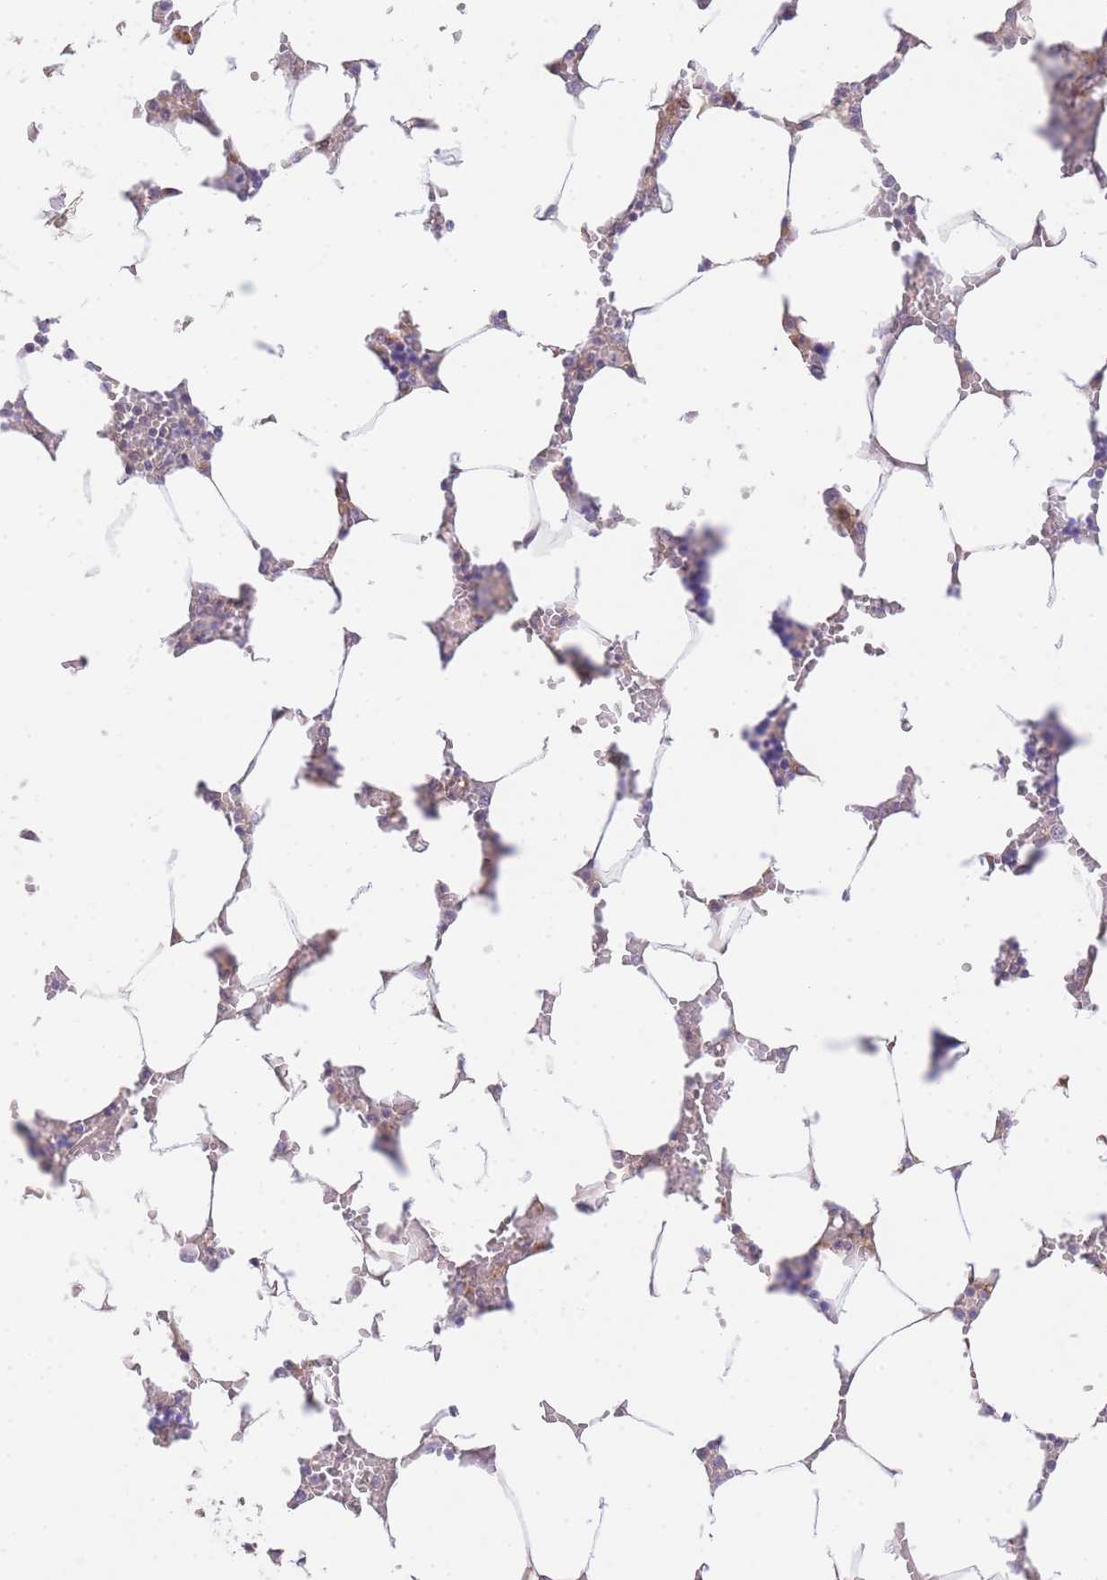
{"staining": {"intensity": "weak", "quantity": "<25%", "location": "nuclear"}, "tissue": "bone marrow", "cell_type": "Hematopoietic cells", "image_type": "normal", "snomed": [{"axis": "morphology", "description": "Normal tissue, NOS"}, {"axis": "topography", "description": "Bone marrow"}], "caption": "Unremarkable bone marrow was stained to show a protein in brown. There is no significant expression in hematopoietic cells. (DAB IHC visualized using brightfield microscopy, high magnification).", "gene": "SLC25A33", "patient": {"sex": "male", "age": 64}}